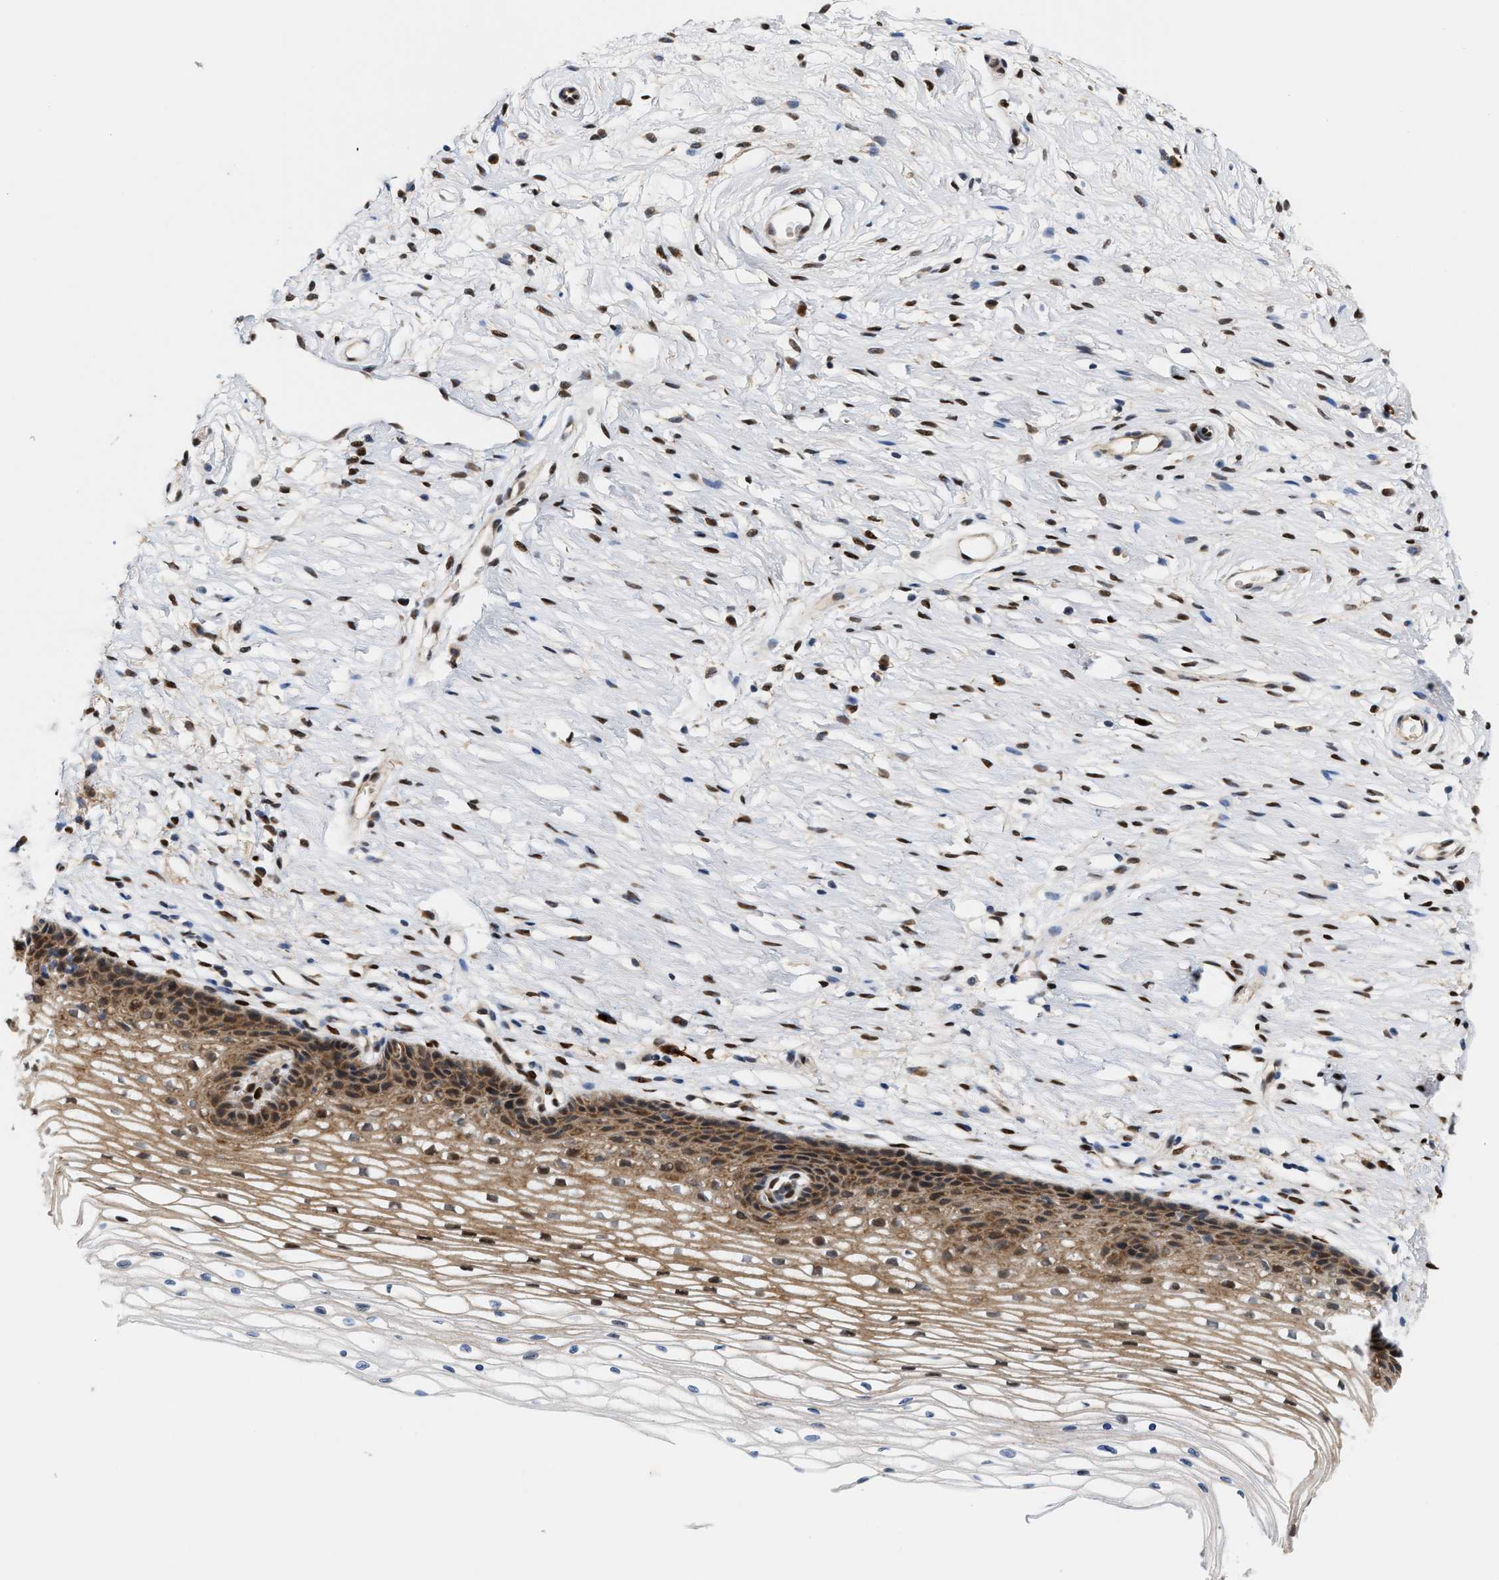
{"staining": {"intensity": "weak", "quantity": "<25%", "location": "cytoplasmic/membranous"}, "tissue": "cervix", "cell_type": "Glandular cells", "image_type": "normal", "snomed": [{"axis": "morphology", "description": "Normal tissue, NOS"}, {"axis": "topography", "description": "Cervix"}], "caption": "The photomicrograph demonstrates no staining of glandular cells in normal cervix. (DAB (3,3'-diaminobenzidine) immunohistochemistry (IHC) visualized using brightfield microscopy, high magnification).", "gene": "TCF4", "patient": {"sex": "female", "age": 77}}